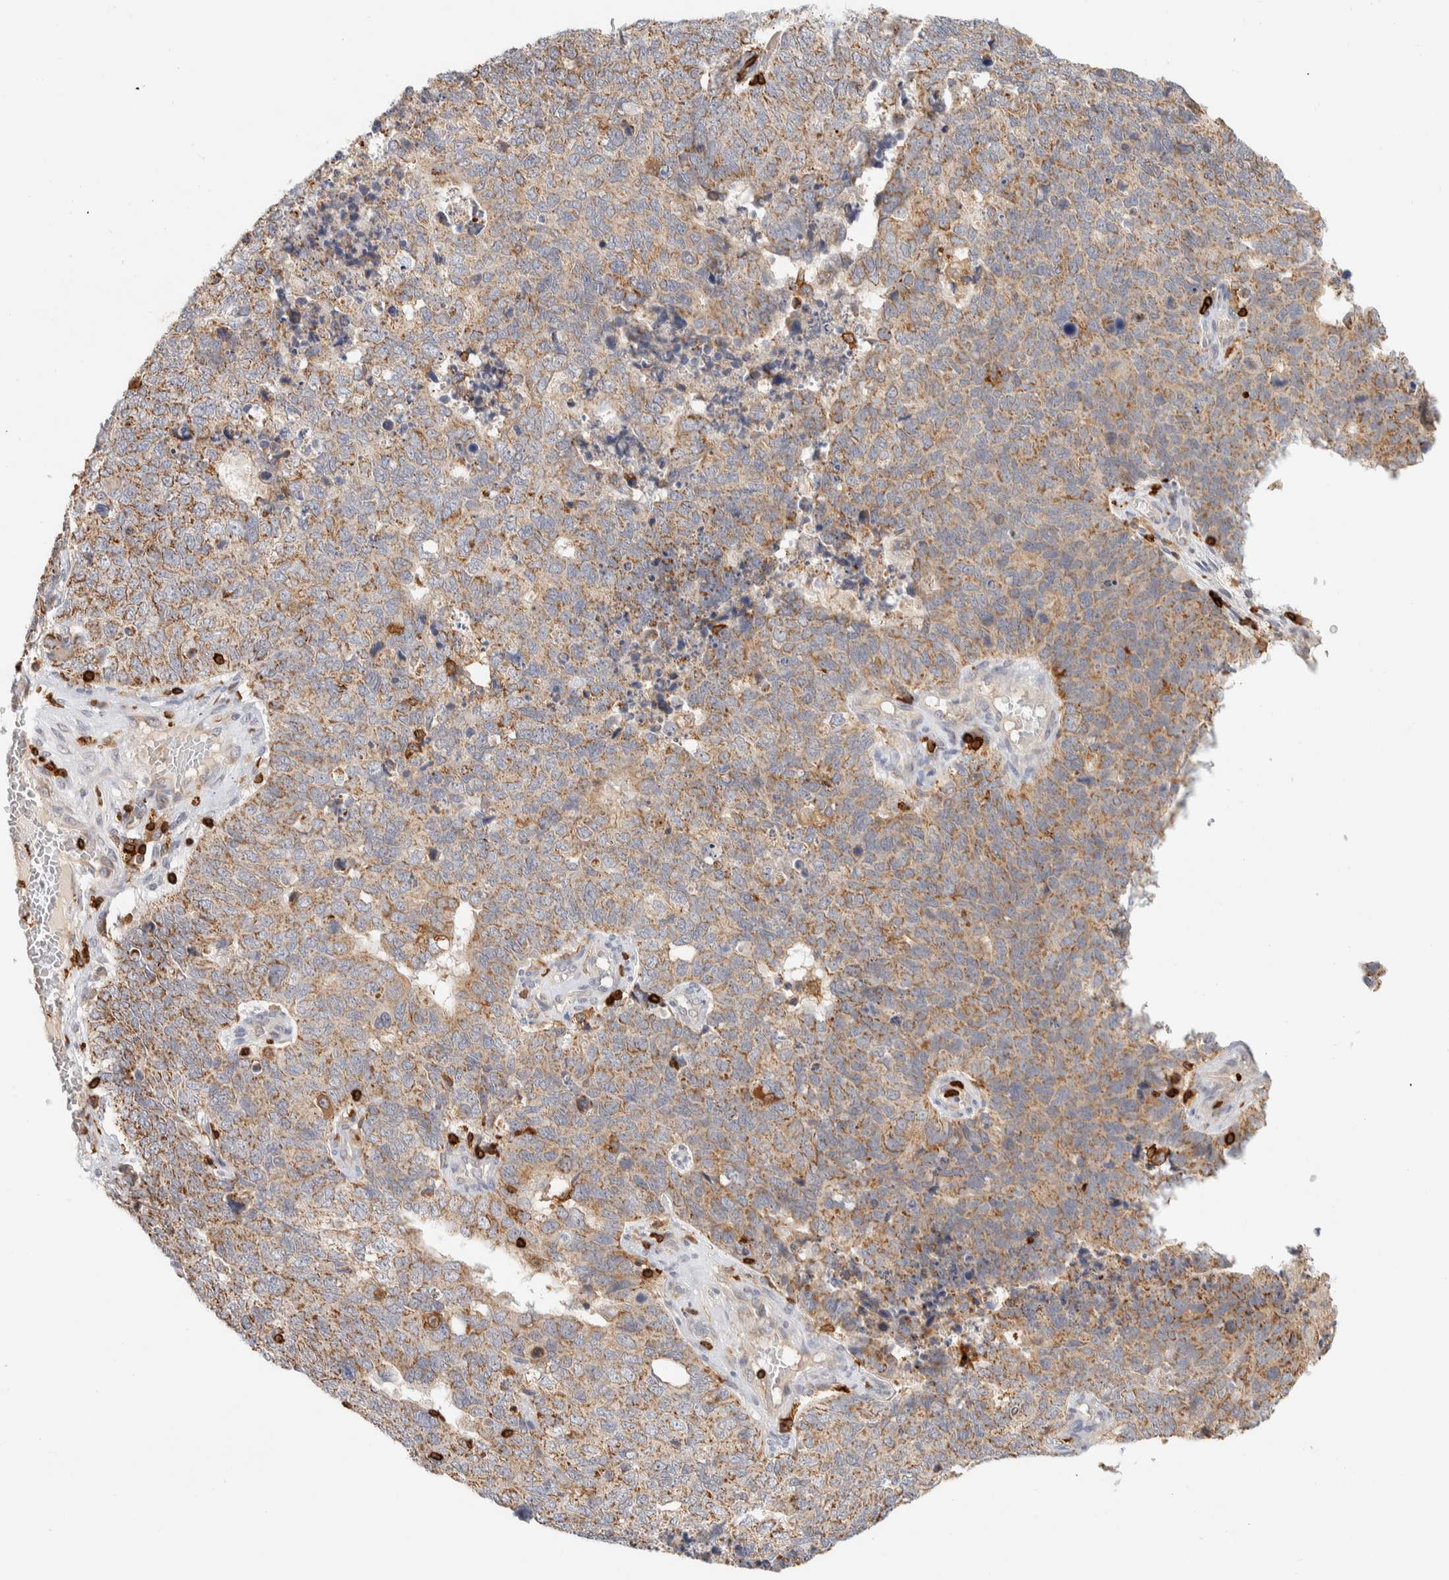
{"staining": {"intensity": "moderate", "quantity": ">75%", "location": "cytoplasmic/membranous"}, "tissue": "cervical cancer", "cell_type": "Tumor cells", "image_type": "cancer", "snomed": [{"axis": "morphology", "description": "Squamous cell carcinoma, NOS"}, {"axis": "topography", "description": "Cervix"}], "caption": "The photomicrograph reveals a brown stain indicating the presence of a protein in the cytoplasmic/membranous of tumor cells in cervical cancer (squamous cell carcinoma).", "gene": "RUNDC1", "patient": {"sex": "female", "age": 63}}